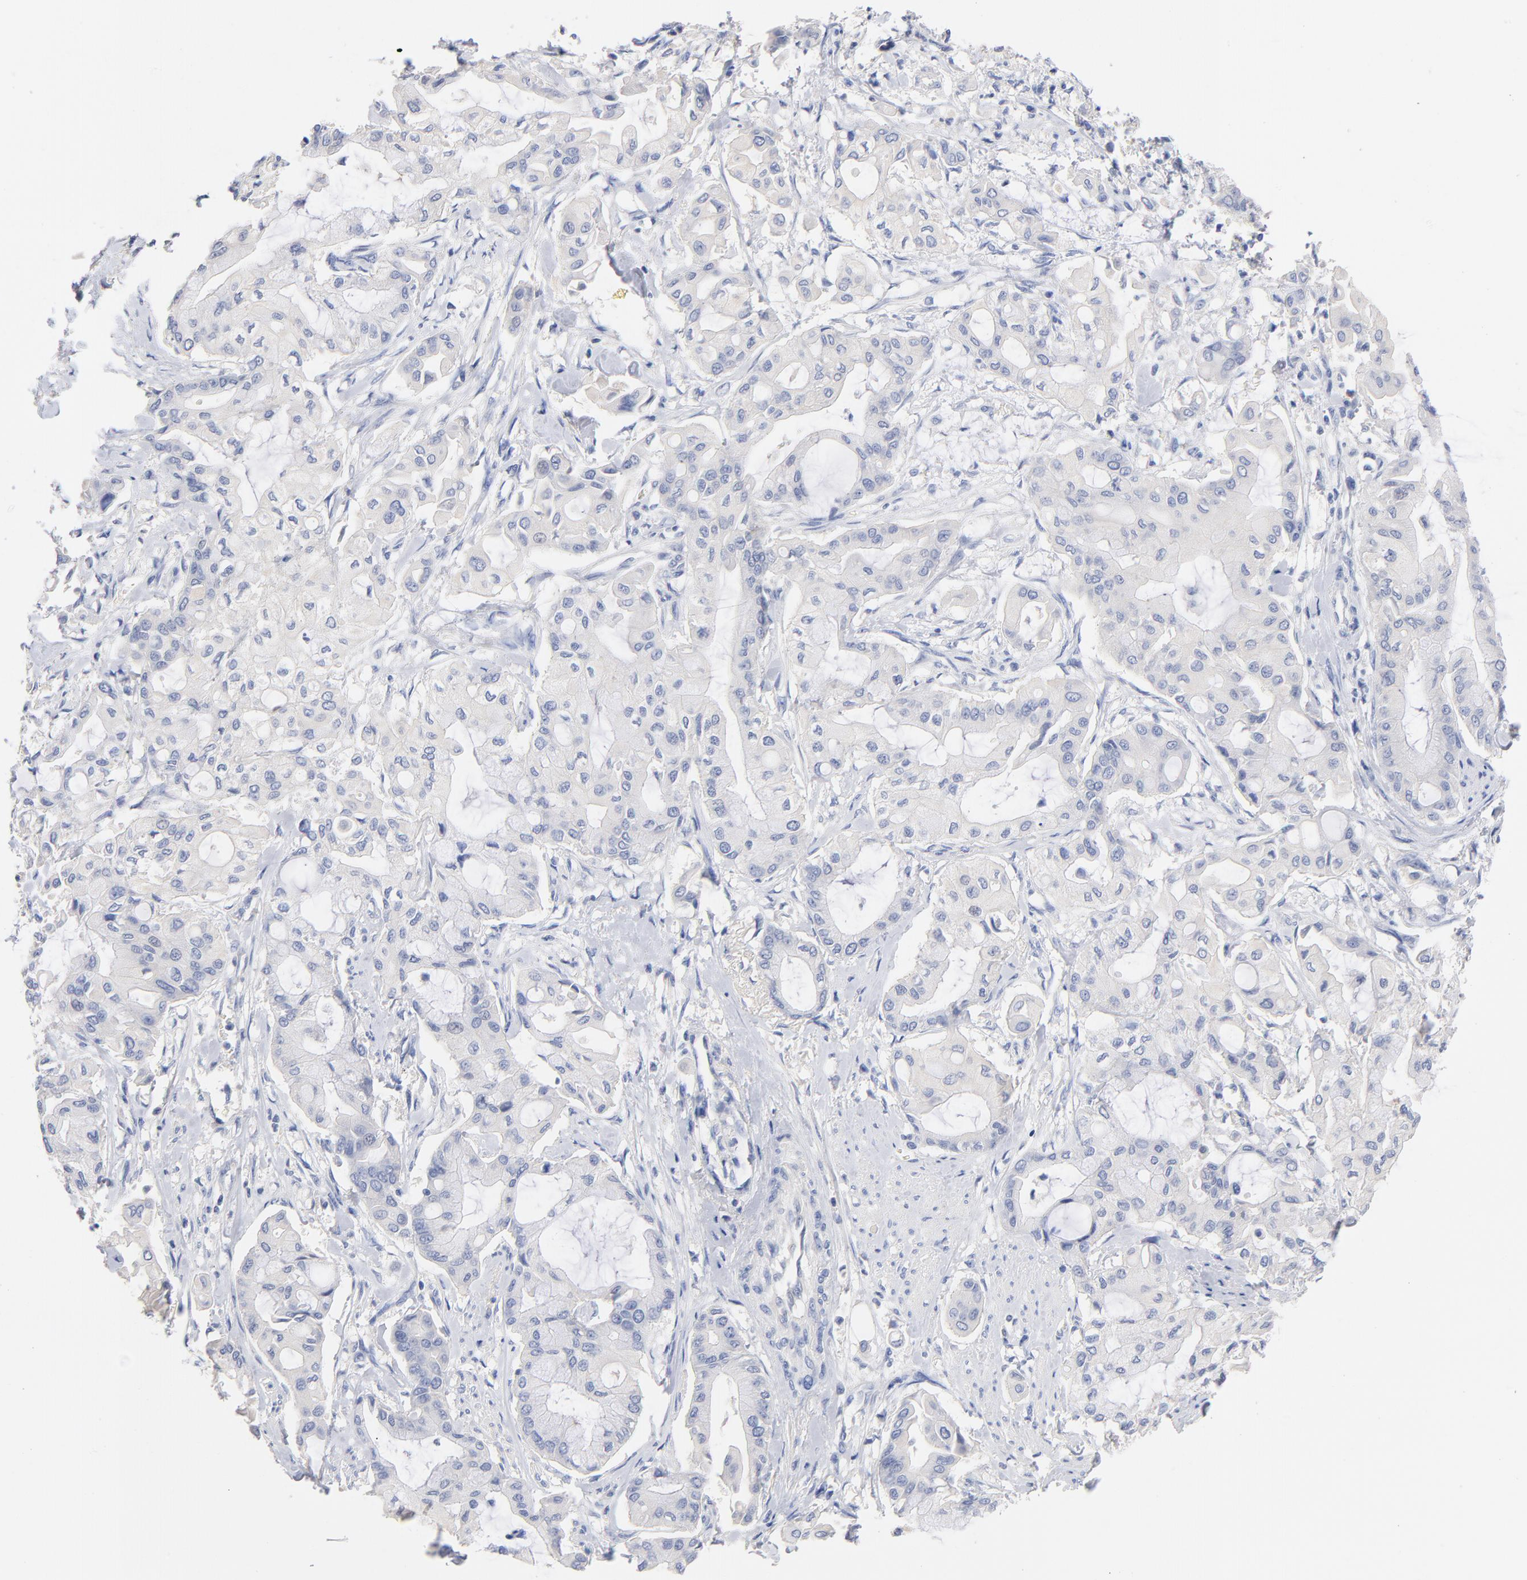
{"staining": {"intensity": "negative", "quantity": "none", "location": "none"}, "tissue": "pancreatic cancer", "cell_type": "Tumor cells", "image_type": "cancer", "snomed": [{"axis": "morphology", "description": "Adenocarcinoma, NOS"}, {"axis": "morphology", "description": "Adenocarcinoma, metastatic, NOS"}, {"axis": "topography", "description": "Lymph node"}, {"axis": "topography", "description": "Pancreas"}, {"axis": "topography", "description": "Duodenum"}], "caption": "IHC micrograph of neoplastic tissue: pancreatic metastatic adenocarcinoma stained with DAB (3,3'-diaminobenzidine) demonstrates no significant protein positivity in tumor cells. (DAB immunohistochemistry (IHC), high magnification).", "gene": "CPS1", "patient": {"sex": "female", "age": 64}}